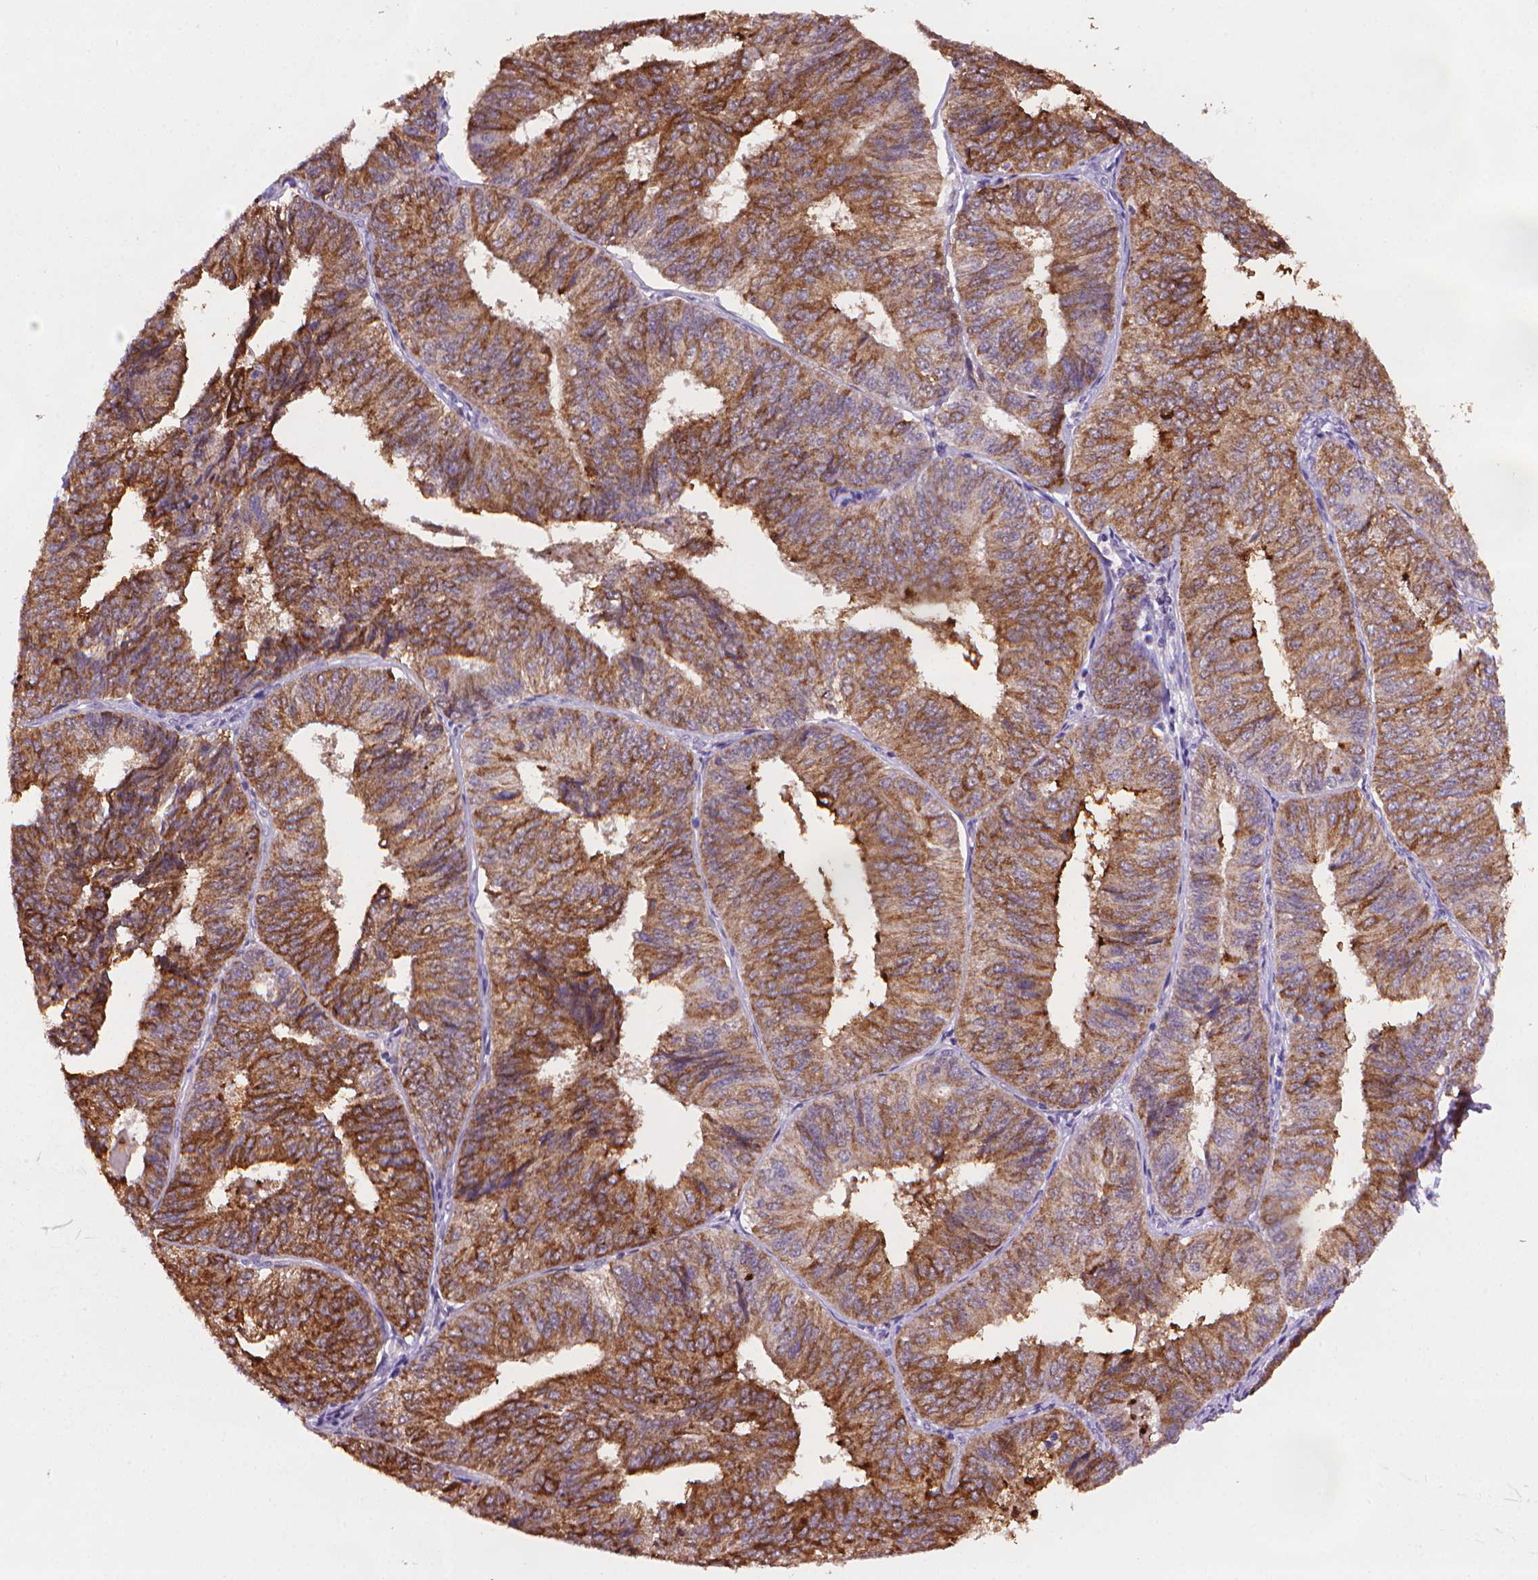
{"staining": {"intensity": "moderate", "quantity": ">75%", "location": "cytoplasmic/membranous"}, "tissue": "endometrial cancer", "cell_type": "Tumor cells", "image_type": "cancer", "snomed": [{"axis": "morphology", "description": "Adenocarcinoma, NOS"}, {"axis": "topography", "description": "Endometrium"}], "caption": "Tumor cells show medium levels of moderate cytoplasmic/membranous expression in about >75% of cells in endometrial cancer. The protein is stained brown, and the nuclei are stained in blue (DAB (3,3'-diaminobenzidine) IHC with brightfield microscopy, high magnification).", "gene": "MUC1", "patient": {"sex": "female", "age": 58}}